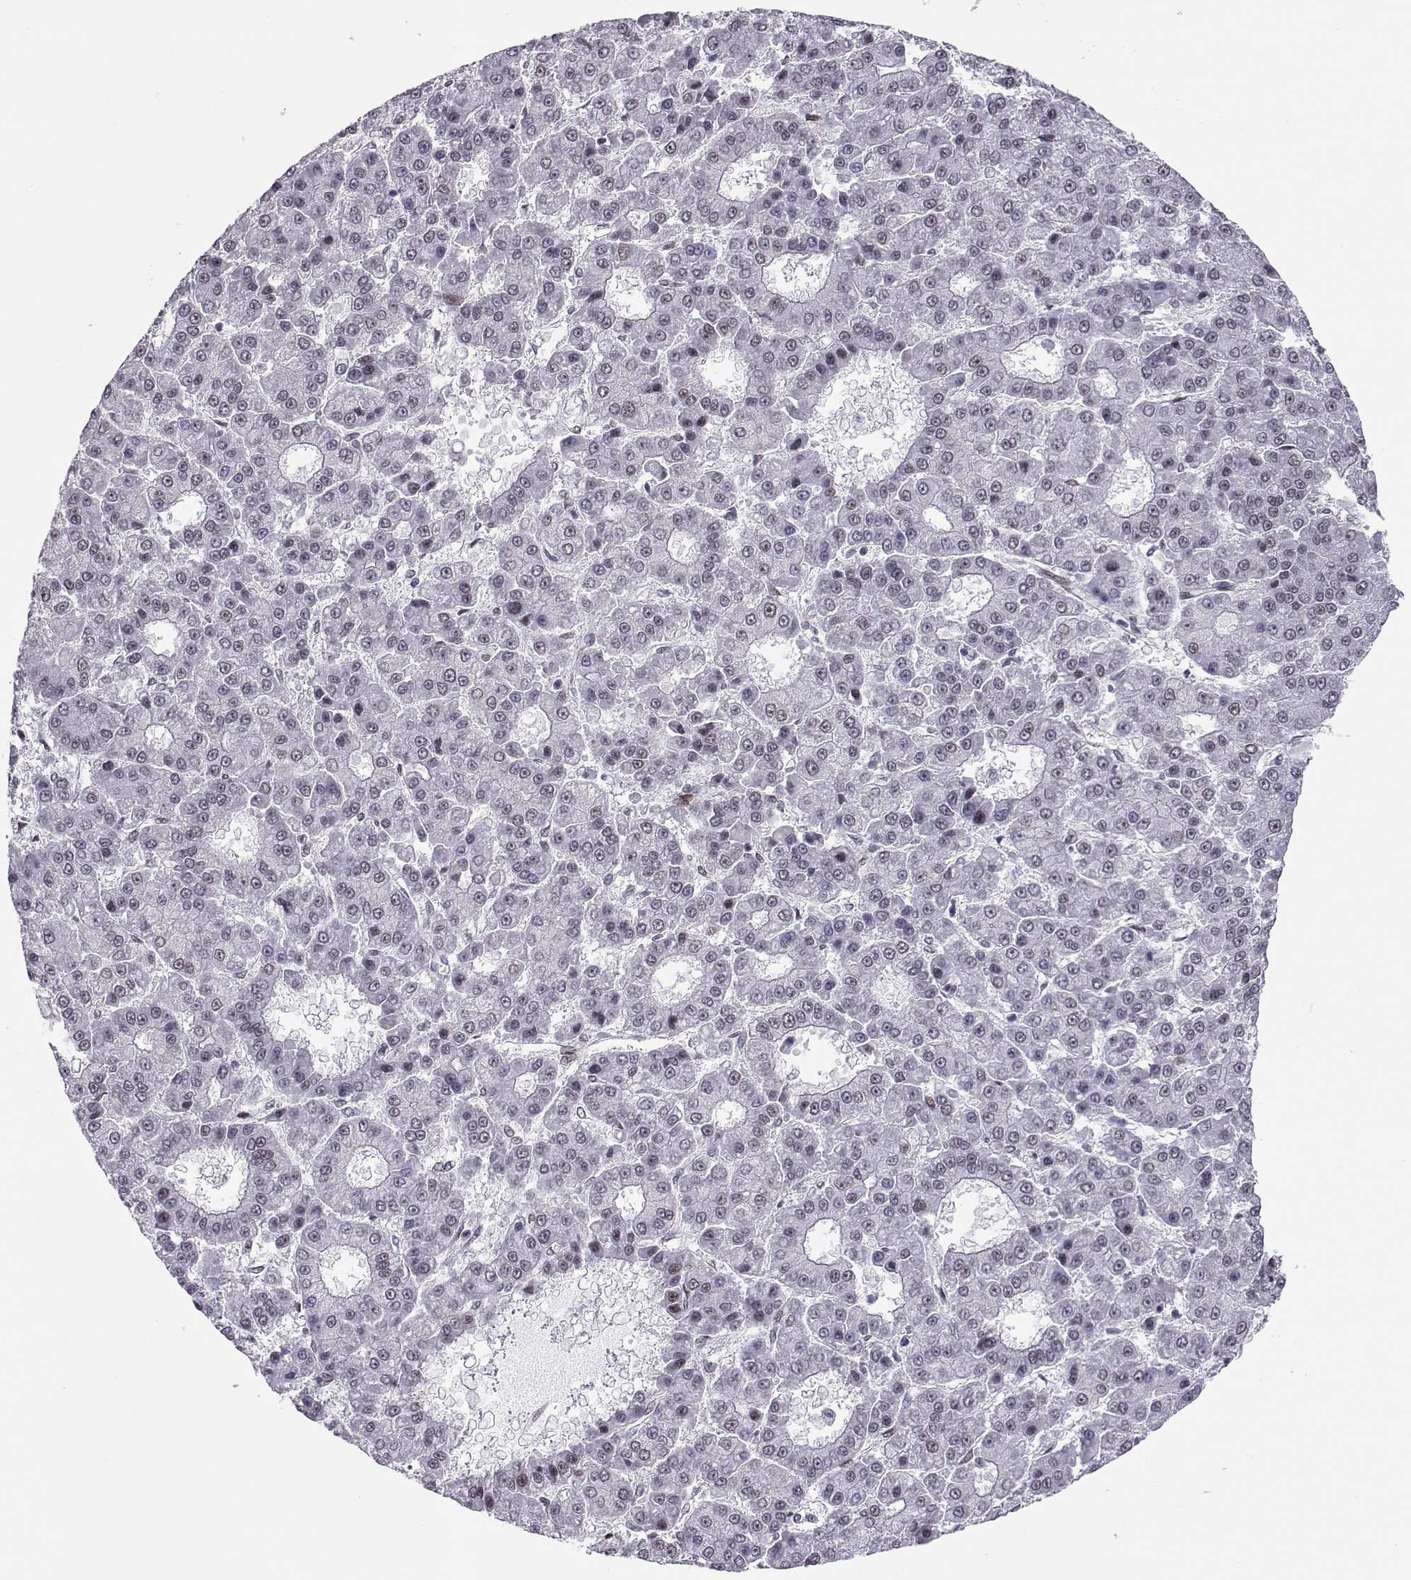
{"staining": {"intensity": "negative", "quantity": "none", "location": "none"}, "tissue": "liver cancer", "cell_type": "Tumor cells", "image_type": "cancer", "snomed": [{"axis": "morphology", "description": "Carcinoma, Hepatocellular, NOS"}, {"axis": "topography", "description": "Liver"}], "caption": "Human liver hepatocellular carcinoma stained for a protein using immunohistochemistry (IHC) demonstrates no positivity in tumor cells.", "gene": "SIX6", "patient": {"sex": "male", "age": 70}}